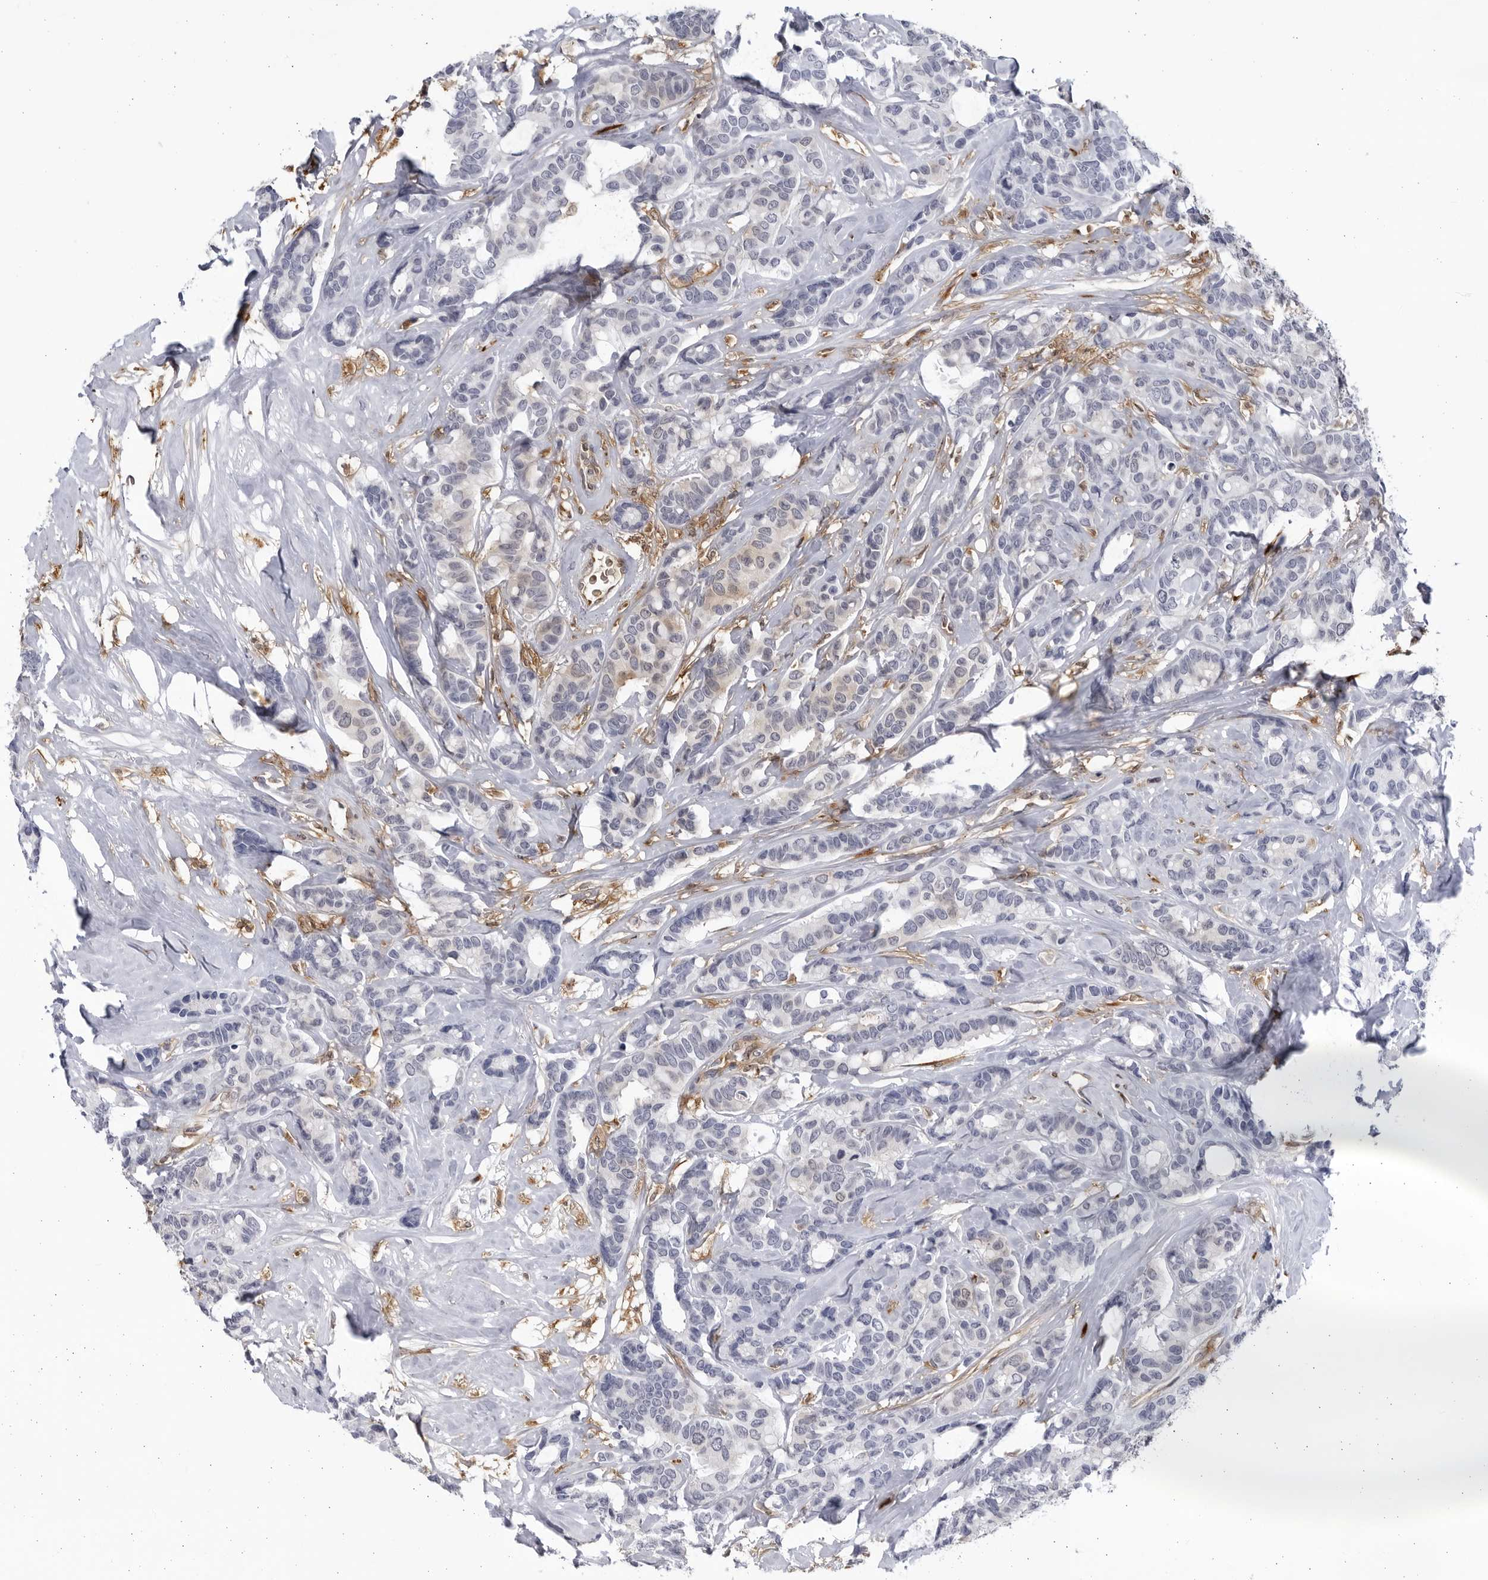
{"staining": {"intensity": "negative", "quantity": "none", "location": "none"}, "tissue": "breast cancer", "cell_type": "Tumor cells", "image_type": "cancer", "snomed": [{"axis": "morphology", "description": "Duct carcinoma"}, {"axis": "topography", "description": "Breast"}], "caption": "Immunohistochemistry (IHC) micrograph of neoplastic tissue: human breast cancer (intraductal carcinoma) stained with DAB (3,3'-diaminobenzidine) shows no significant protein staining in tumor cells.", "gene": "BMP2K", "patient": {"sex": "female", "age": 87}}